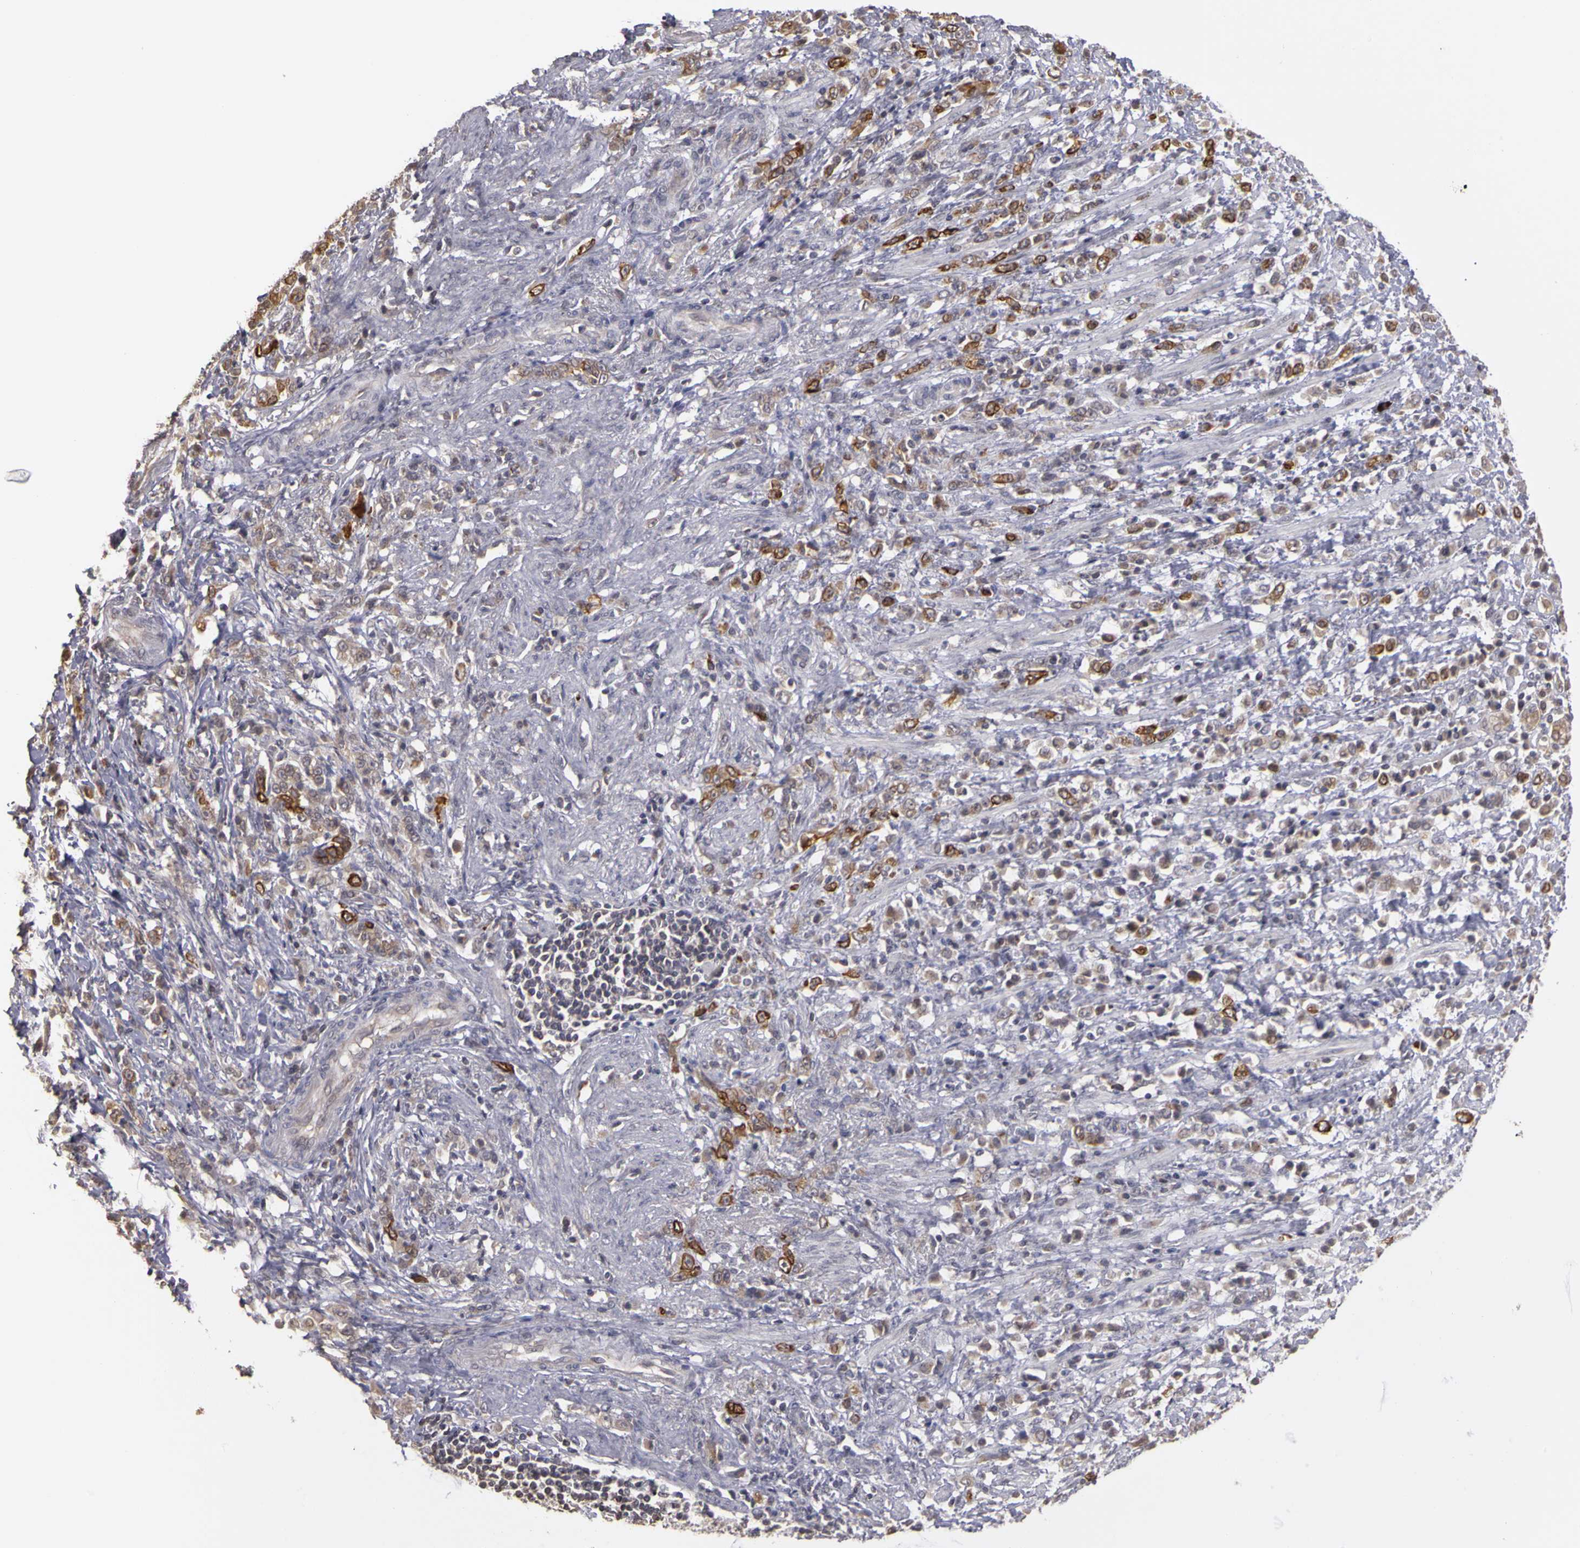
{"staining": {"intensity": "moderate", "quantity": ">75%", "location": "cytoplasmic/membranous"}, "tissue": "stomach cancer", "cell_type": "Tumor cells", "image_type": "cancer", "snomed": [{"axis": "morphology", "description": "Adenocarcinoma, NOS"}, {"axis": "topography", "description": "Stomach, lower"}], "caption": "The micrograph reveals a brown stain indicating the presence of a protein in the cytoplasmic/membranous of tumor cells in stomach adenocarcinoma.", "gene": "FRMD7", "patient": {"sex": "male", "age": 88}}